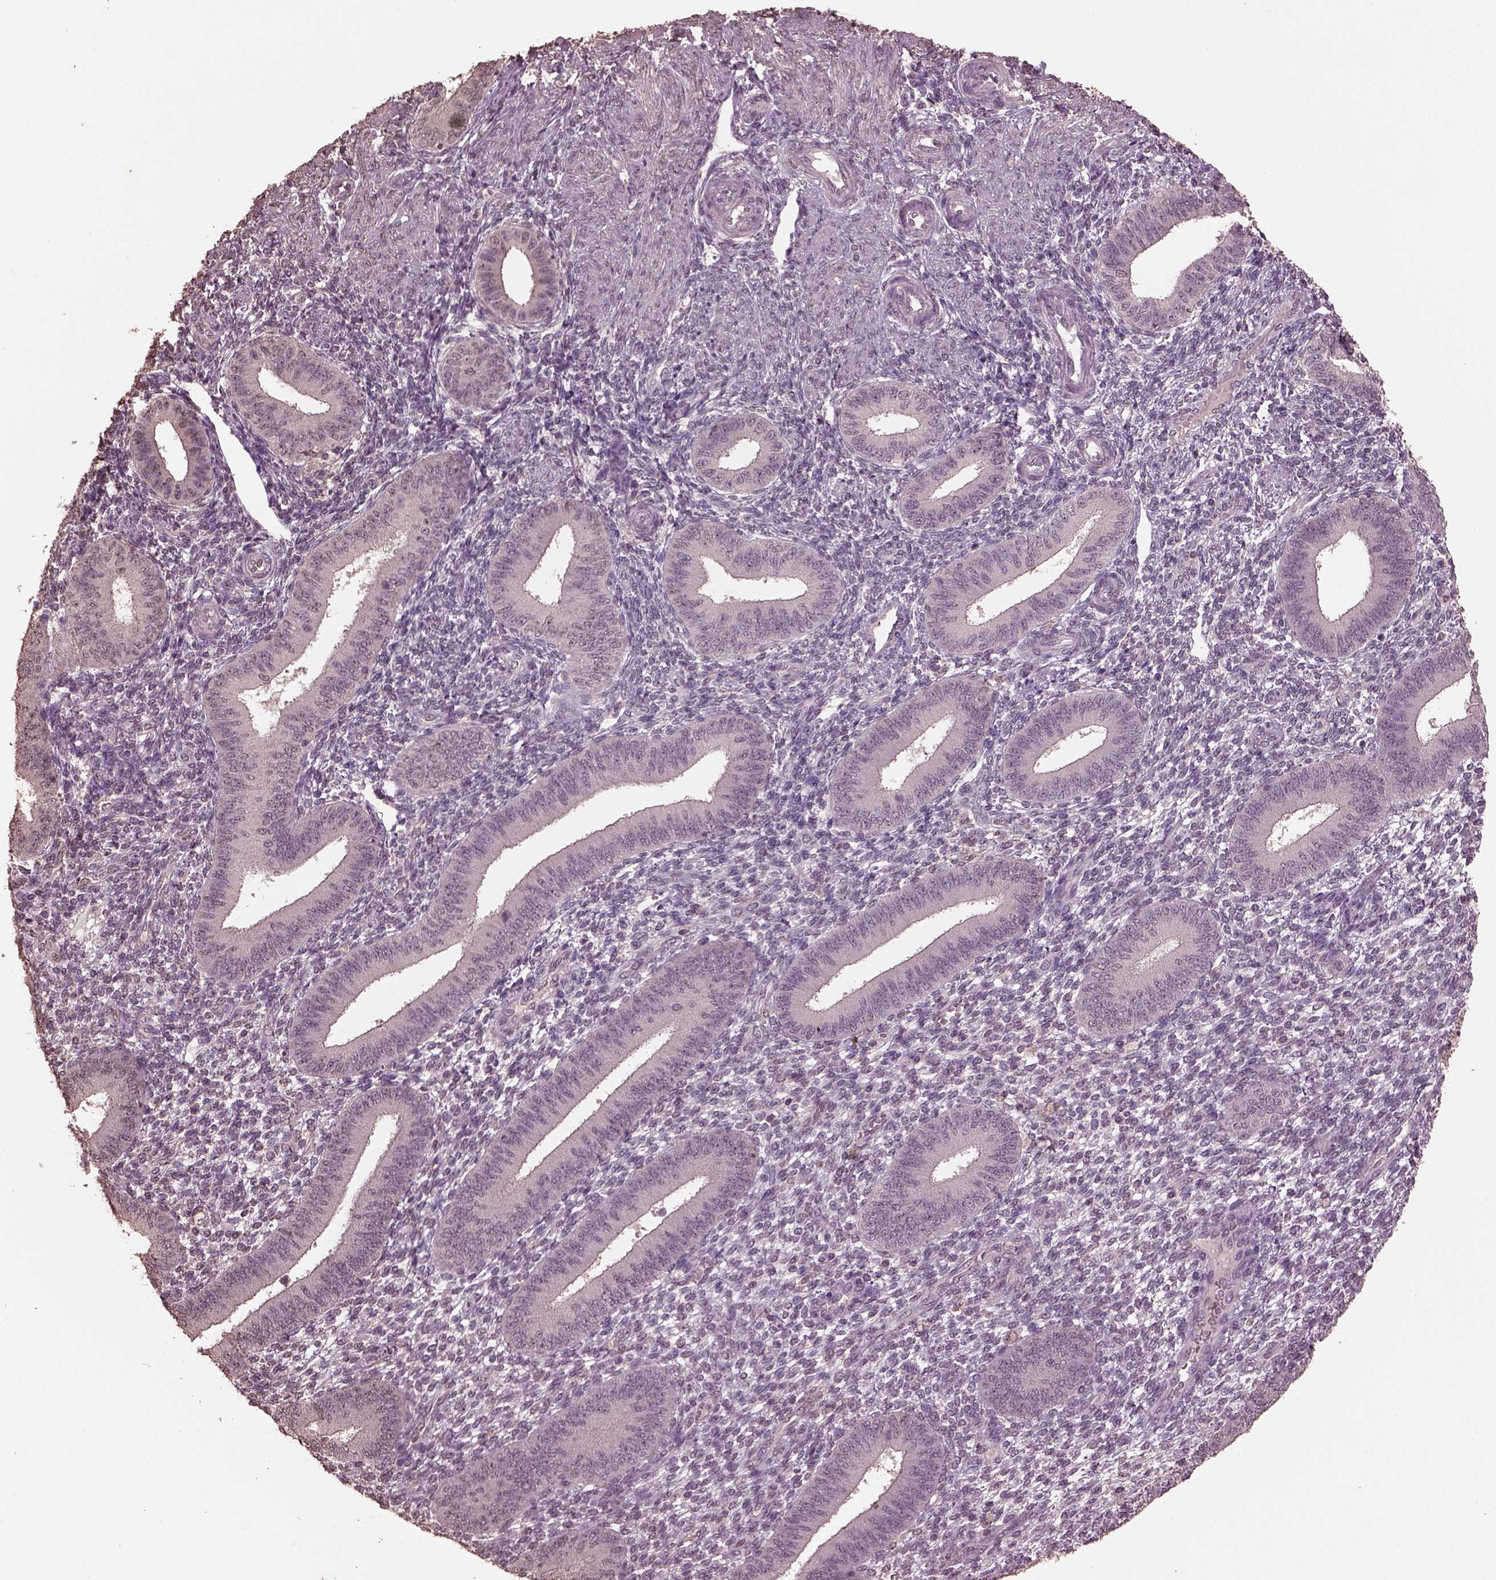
{"staining": {"intensity": "negative", "quantity": "none", "location": "none"}, "tissue": "endometrium", "cell_type": "Cells in endometrial stroma", "image_type": "normal", "snomed": [{"axis": "morphology", "description": "Normal tissue, NOS"}, {"axis": "topography", "description": "Endometrium"}], "caption": "High power microscopy photomicrograph of an IHC histopathology image of normal endometrium, revealing no significant positivity in cells in endometrial stroma. Brightfield microscopy of IHC stained with DAB (brown) and hematoxylin (blue), captured at high magnification.", "gene": "CPT1C", "patient": {"sex": "female", "age": 39}}